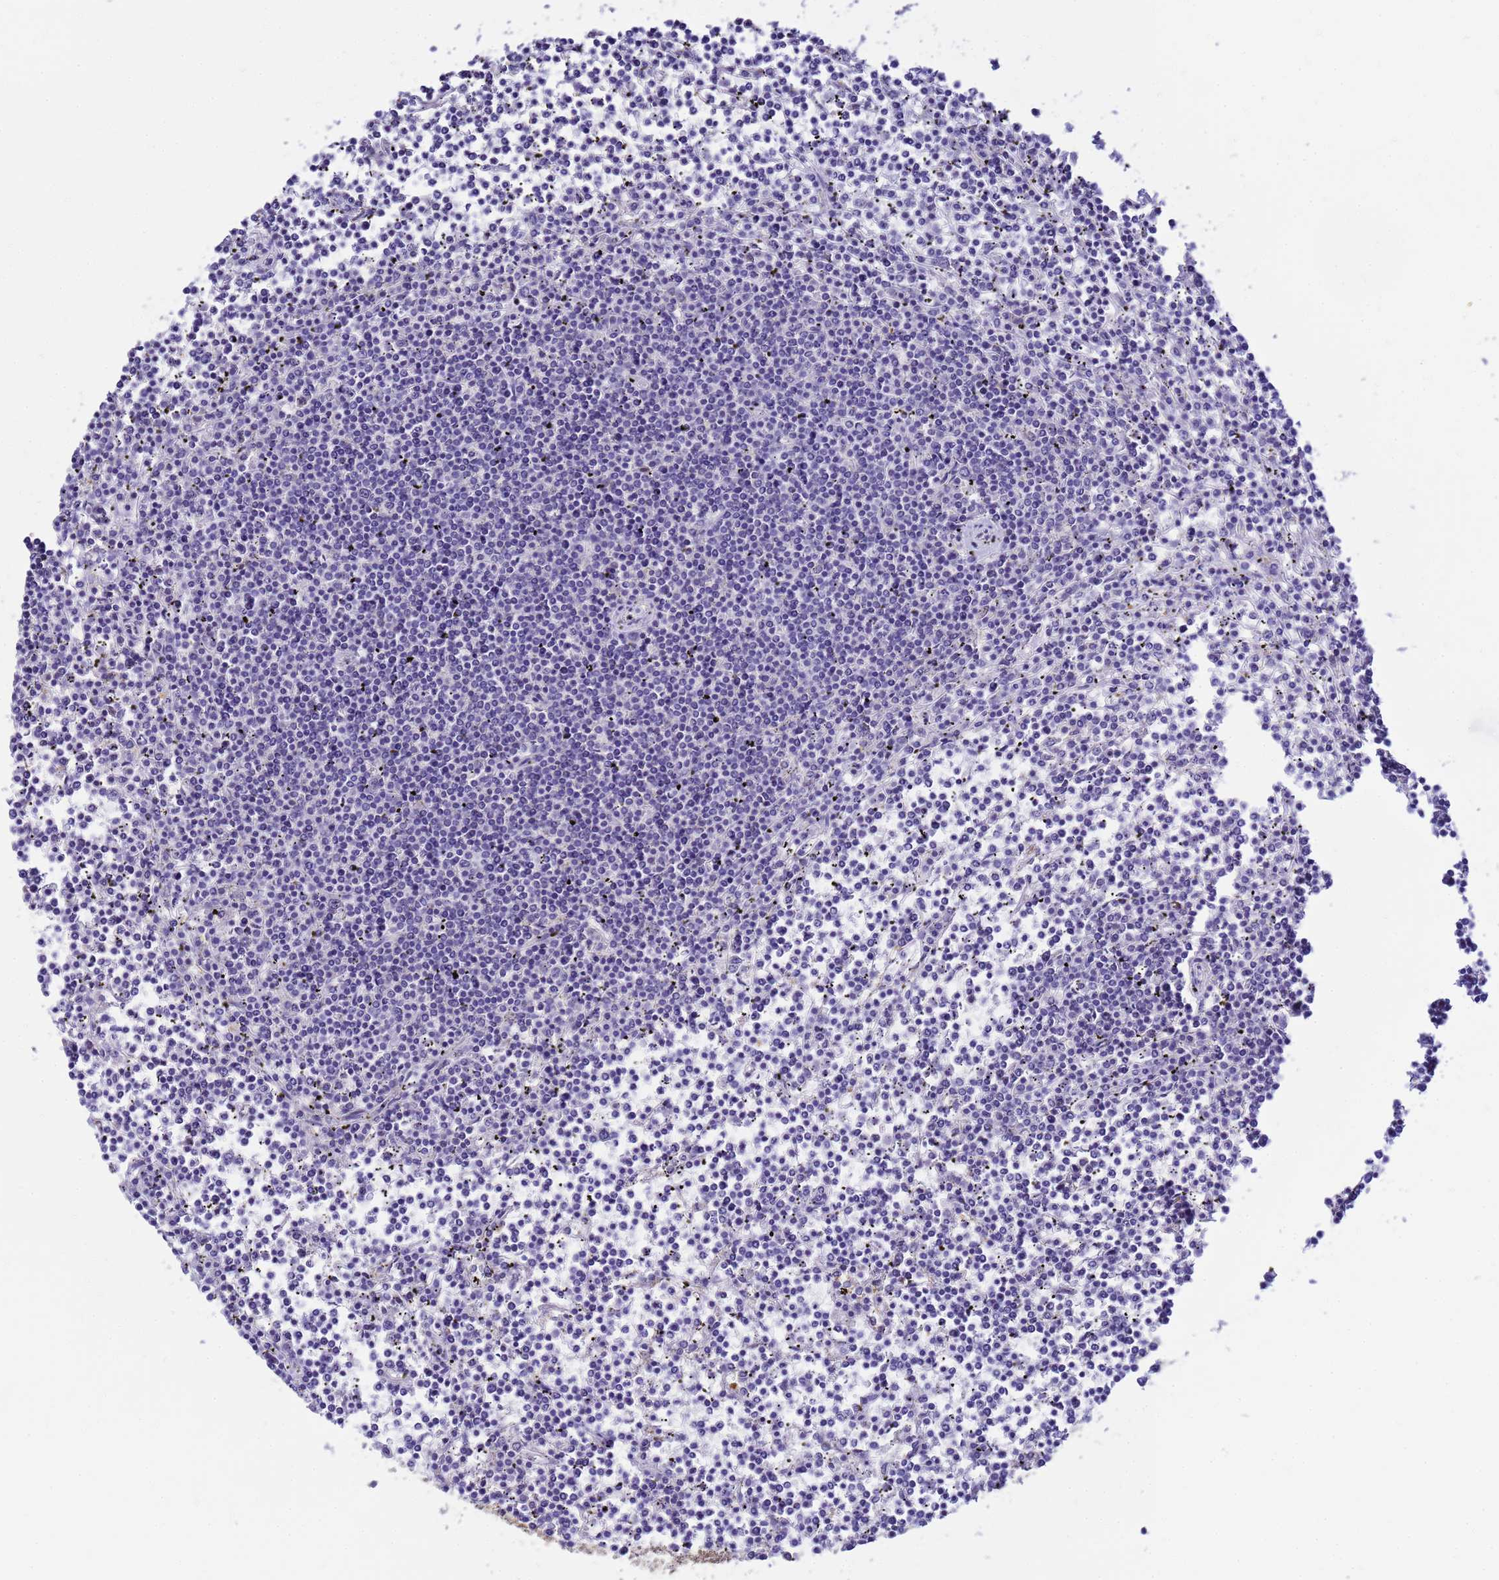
{"staining": {"intensity": "negative", "quantity": "none", "location": "none"}, "tissue": "lymphoma", "cell_type": "Tumor cells", "image_type": "cancer", "snomed": [{"axis": "morphology", "description": "Malignant lymphoma, non-Hodgkin's type, Low grade"}, {"axis": "topography", "description": "Spleen"}], "caption": "Immunohistochemical staining of lymphoma shows no significant positivity in tumor cells. (Stains: DAB (3,3'-diaminobenzidine) immunohistochemistry with hematoxylin counter stain, Microscopy: brightfield microscopy at high magnification).", "gene": "NARS1", "patient": {"sex": "female", "age": 19}}